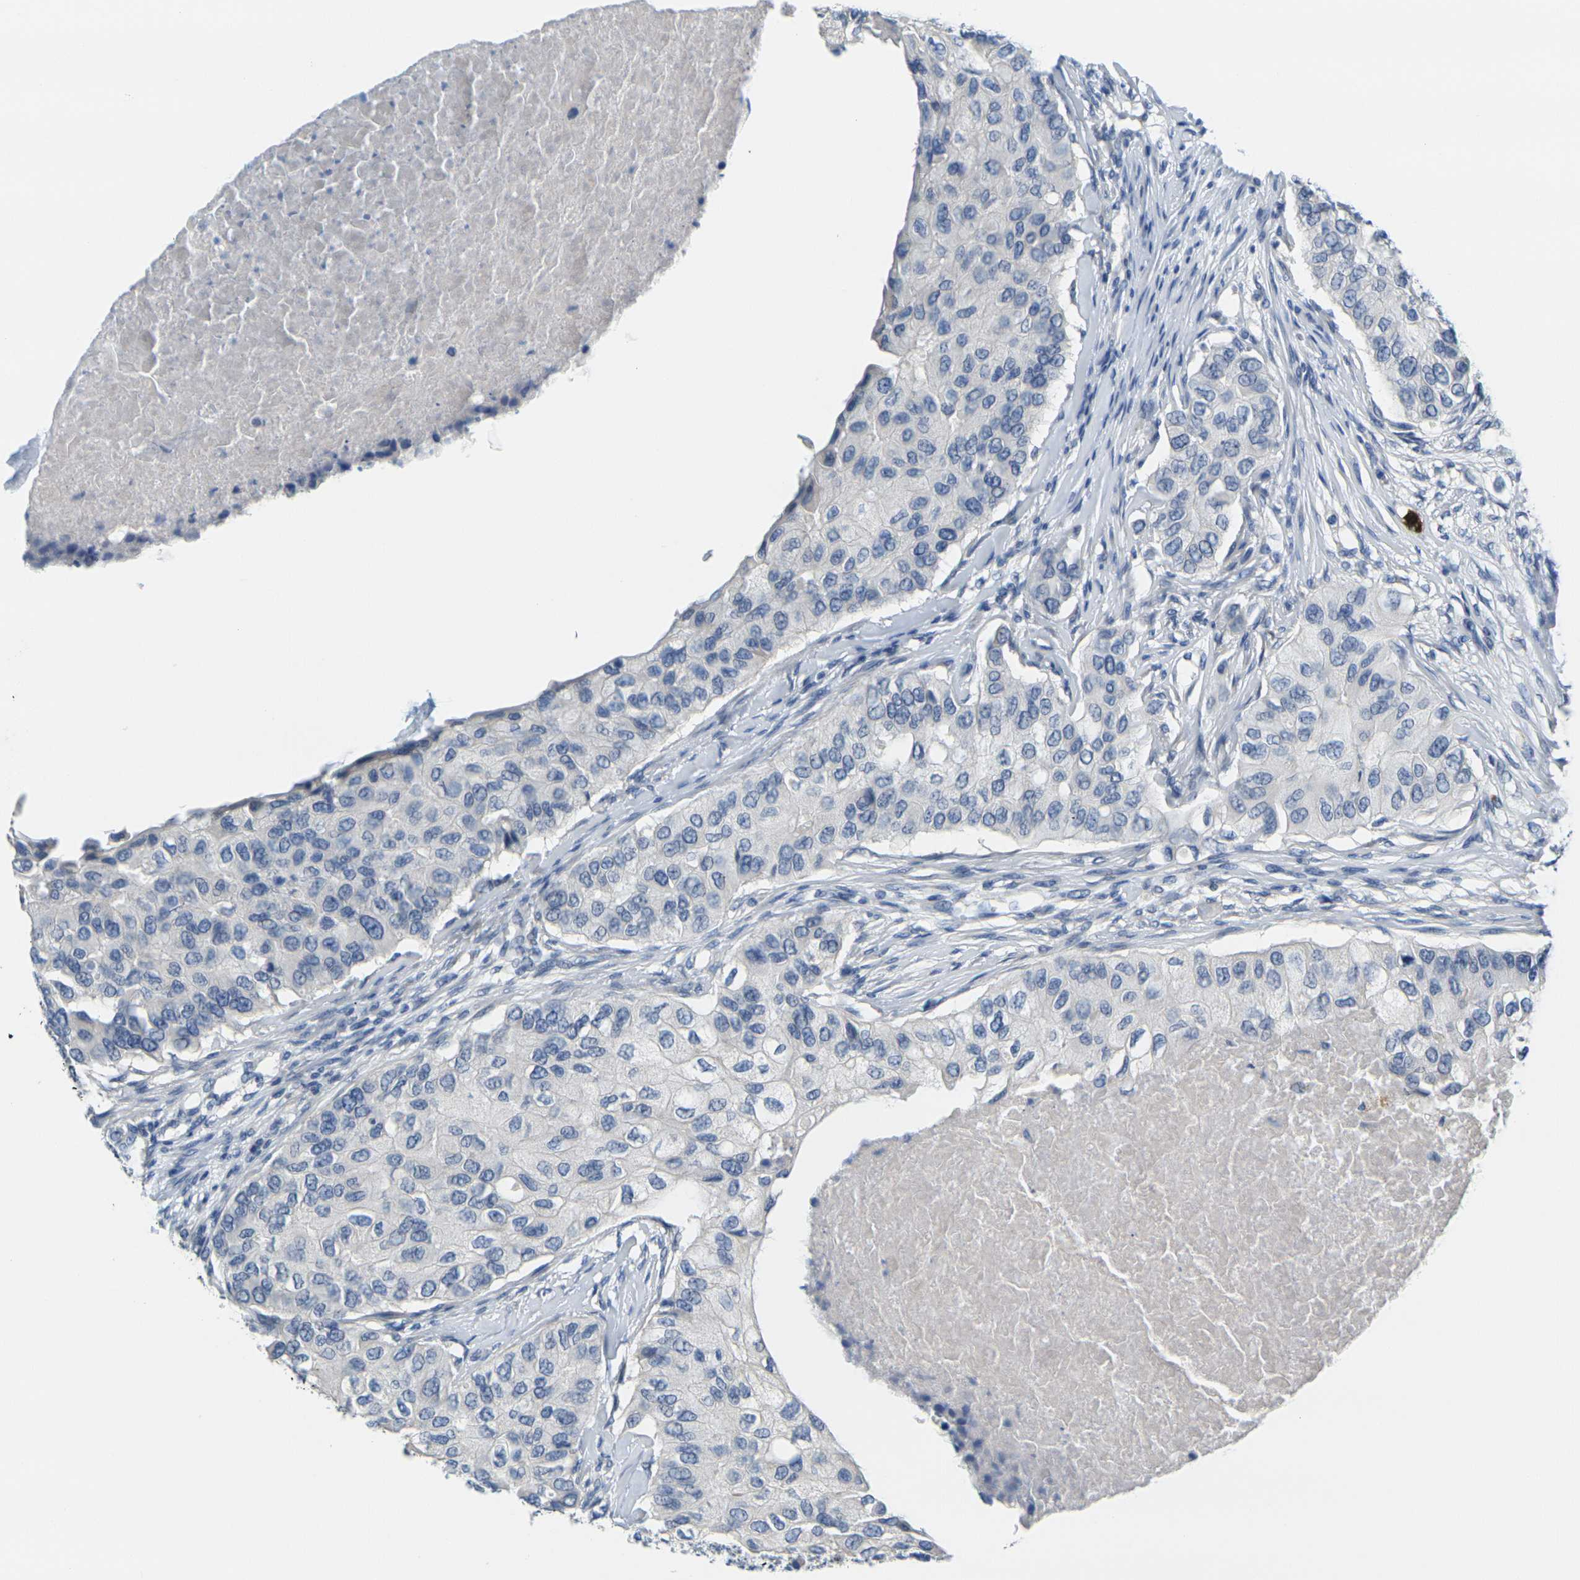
{"staining": {"intensity": "negative", "quantity": "none", "location": "none"}, "tissue": "breast cancer", "cell_type": "Tumor cells", "image_type": "cancer", "snomed": [{"axis": "morphology", "description": "Normal tissue, NOS"}, {"axis": "morphology", "description": "Duct carcinoma"}, {"axis": "topography", "description": "Breast"}], "caption": "Immunohistochemistry (IHC) image of human invasive ductal carcinoma (breast) stained for a protein (brown), which shows no staining in tumor cells.", "gene": "GPR15", "patient": {"sex": "female", "age": 49}}